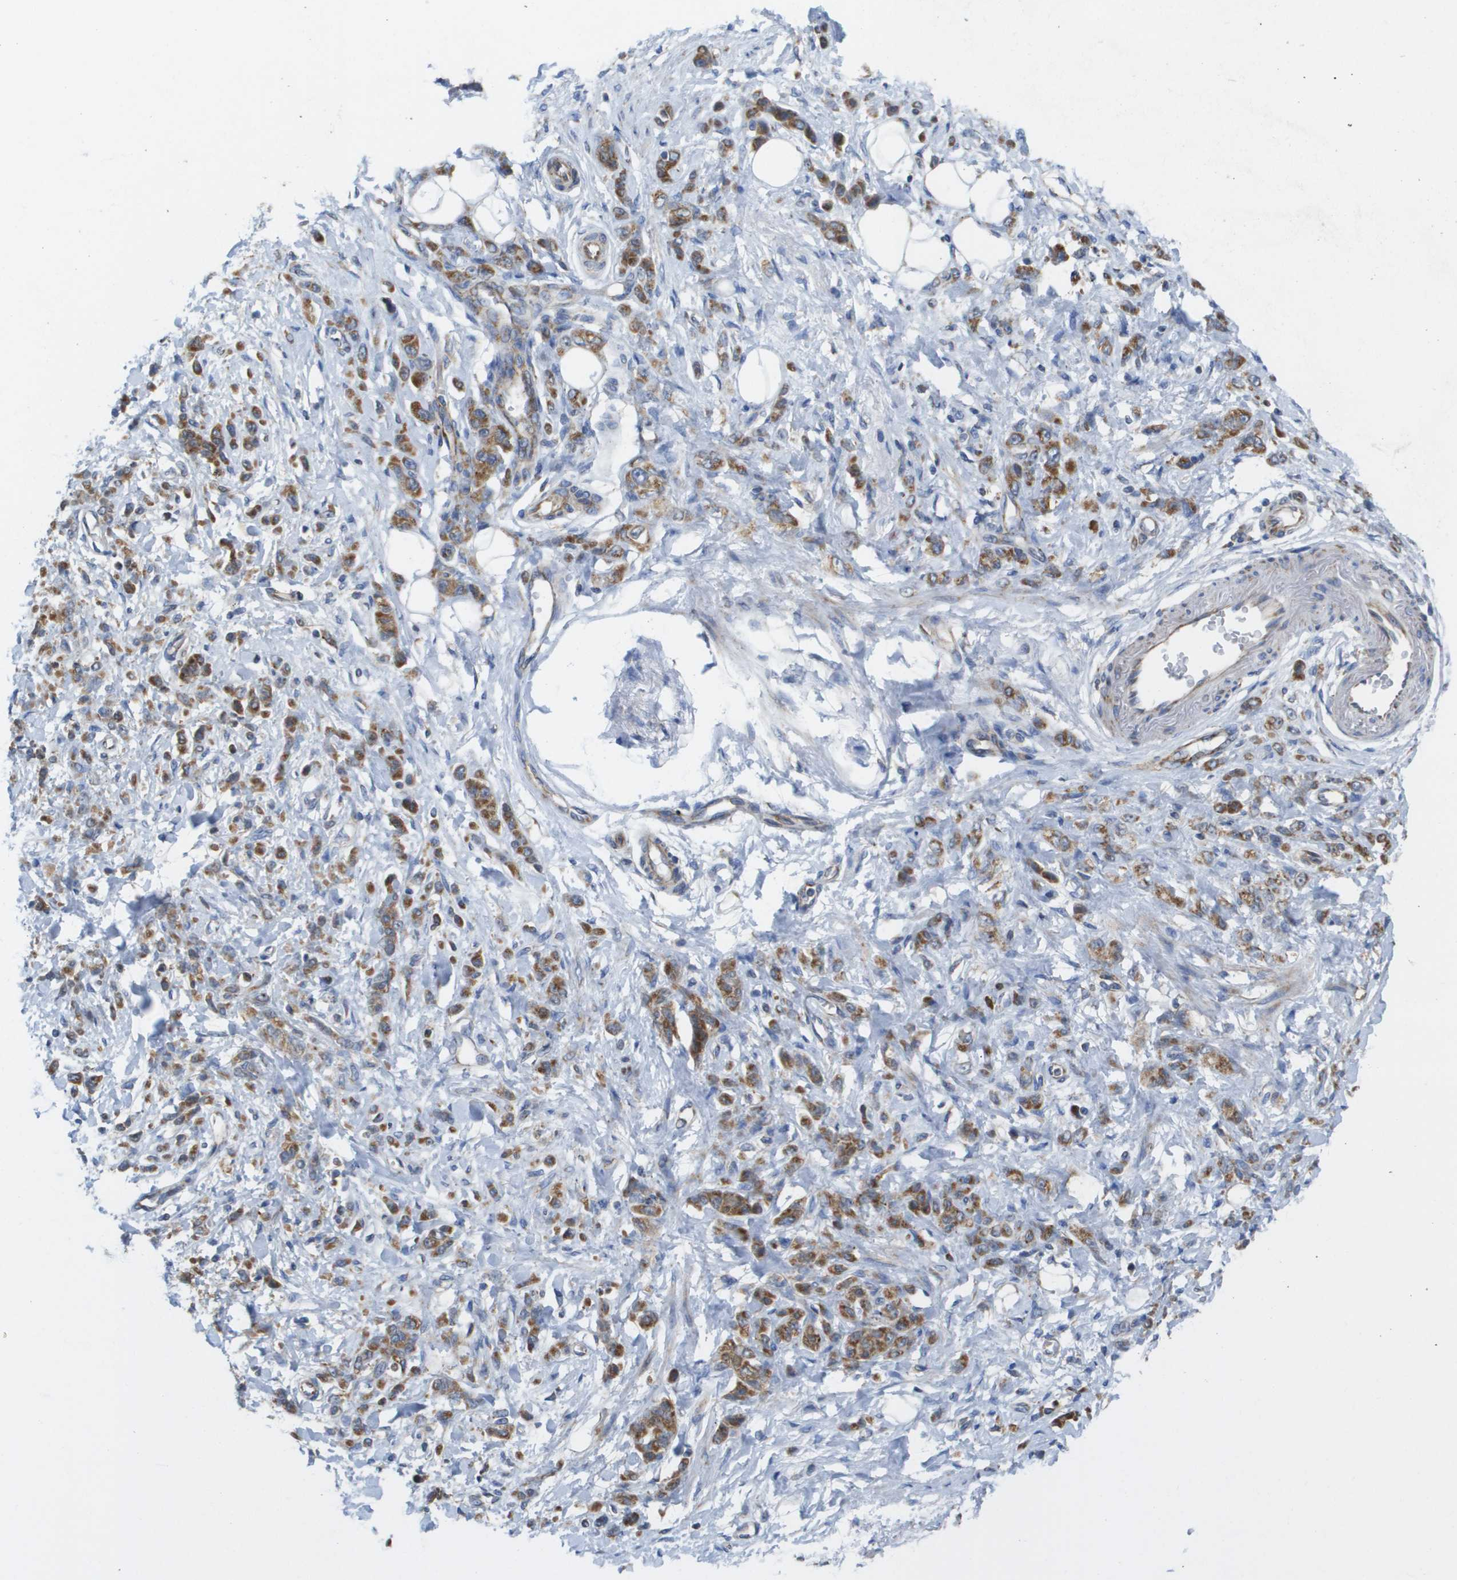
{"staining": {"intensity": "strong", "quantity": "25%-75%", "location": "cytoplasmic/membranous"}, "tissue": "stomach cancer", "cell_type": "Tumor cells", "image_type": "cancer", "snomed": [{"axis": "morphology", "description": "Normal tissue, NOS"}, {"axis": "morphology", "description": "Adenocarcinoma, NOS"}, {"axis": "topography", "description": "Stomach"}], "caption": "Protein analysis of stomach cancer tissue exhibits strong cytoplasmic/membranous staining in about 25%-75% of tumor cells.", "gene": "FIS1", "patient": {"sex": "male", "age": 82}}